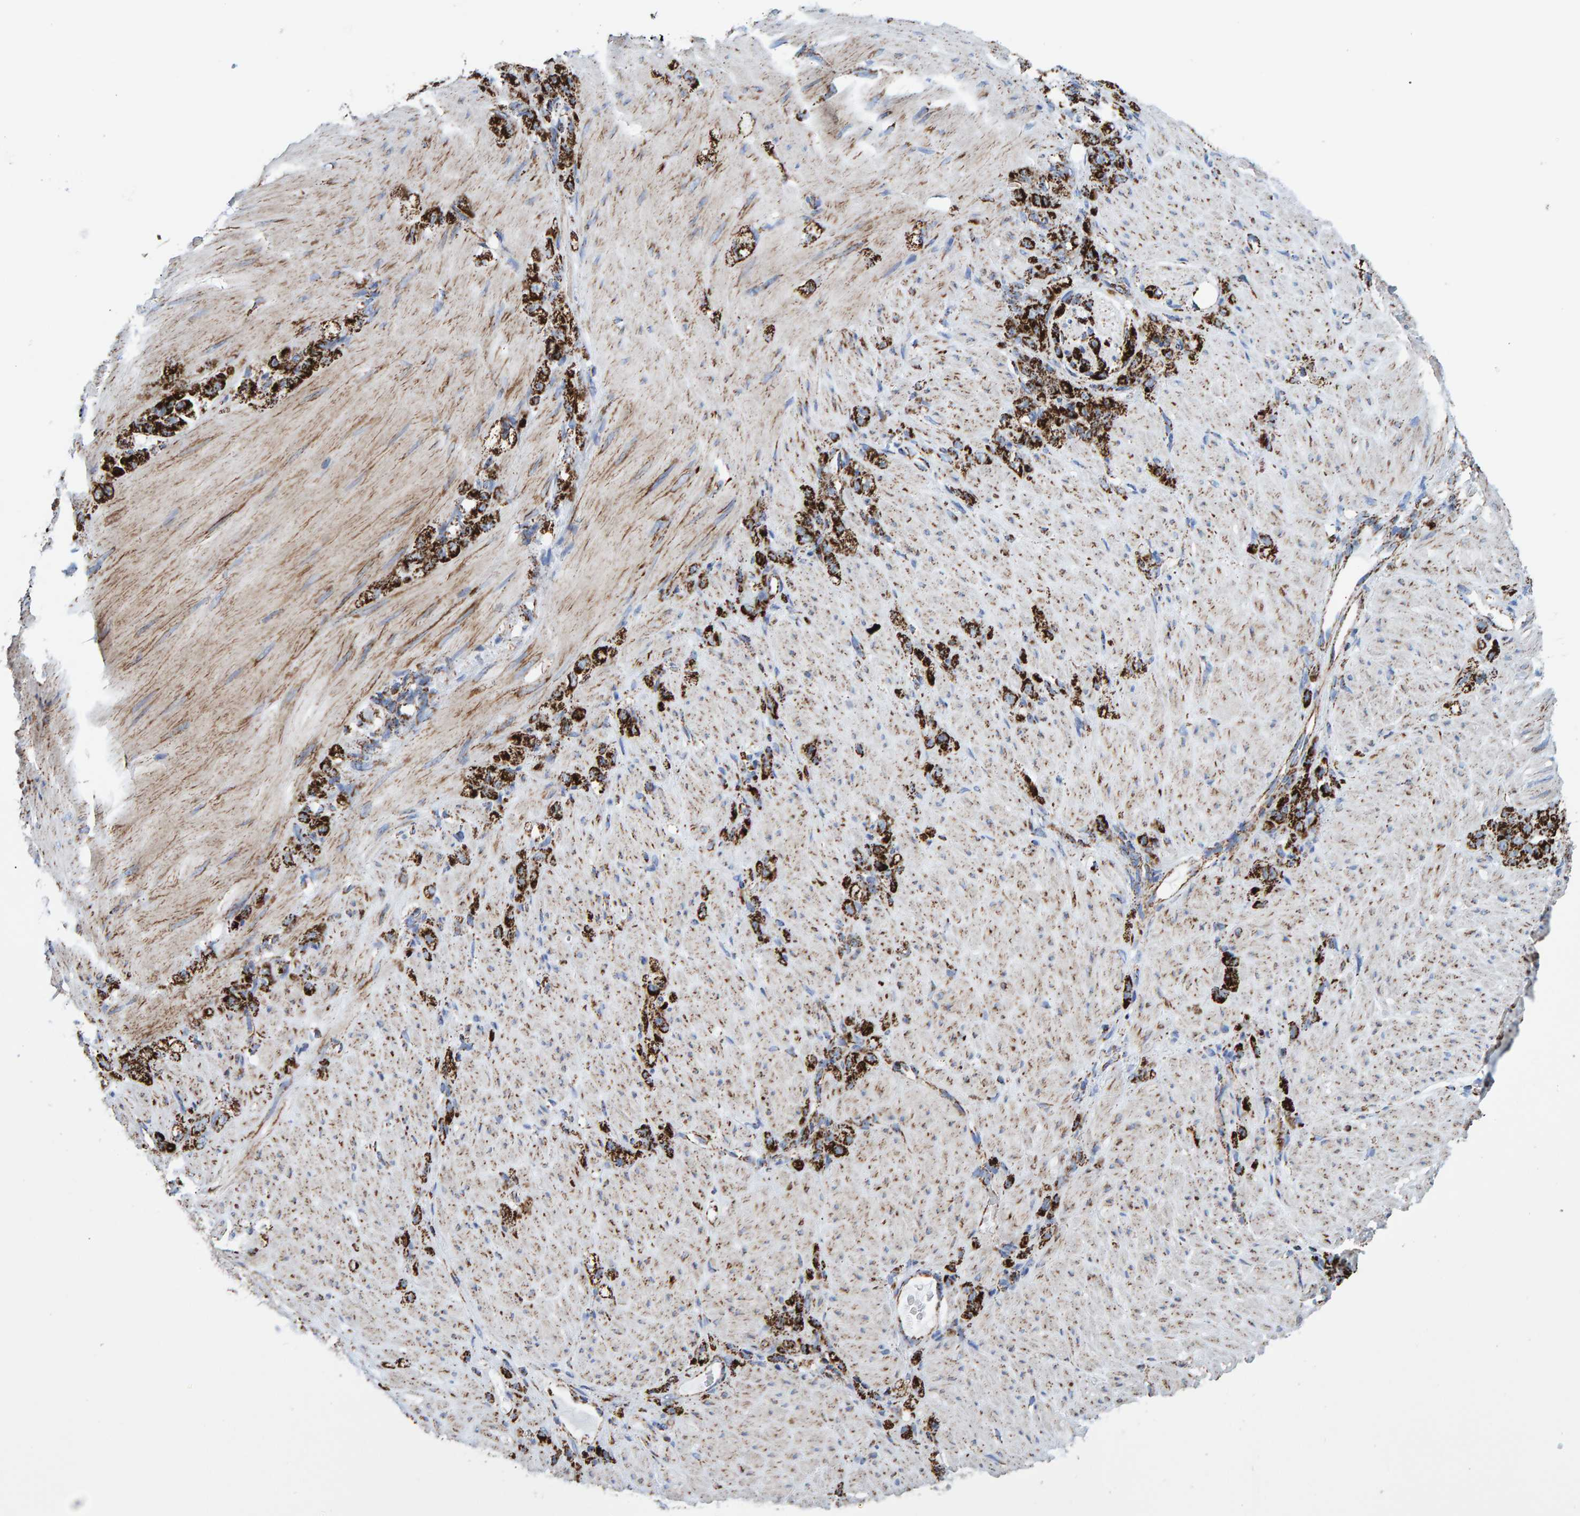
{"staining": {"intensity": "strong", "quantity": ">75%", "location": "cytoplasmic/membranous"}, "tissue": "stomach cancer", "cell_type": "Tumor cells", "image_type": "cancer", "snomed": [{"axis": "morphology", "description": "Normal tissue, NOS"}, {"axis": "morphology", "description": "Adenocarcinoma, NOS"}, {"axis": "topography", "description": "Stomach"}], "caption": "Strong cytoplasmic/membranous protein positivity is identified in about >75% of tumor cells in stomach cancer.", "gene": "ENSG00000262660", "patient": {"sex": "male", "age": 82}}